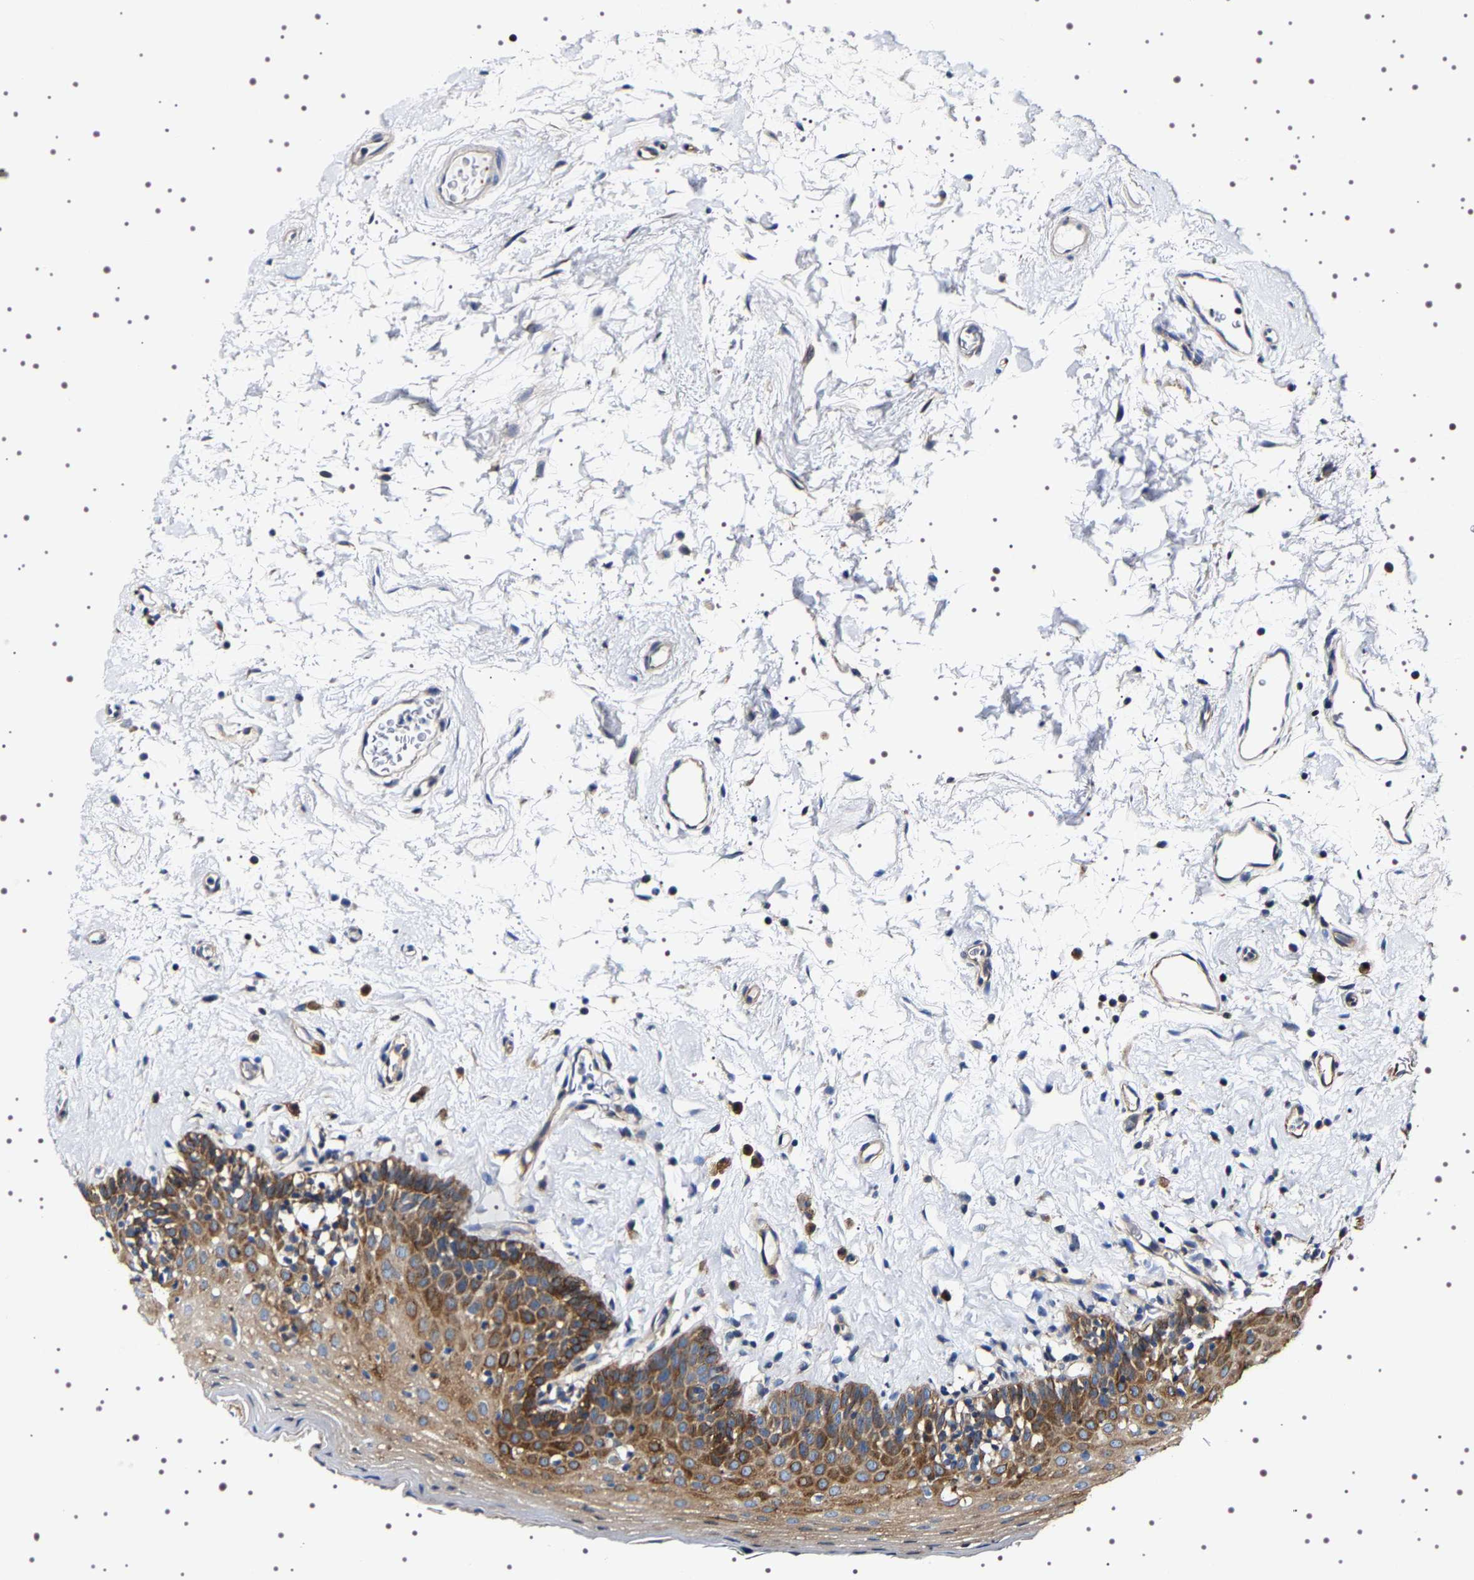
{"staining": {"intensity": "moderate", "quantity": ">75%", "location": "cytoplasmic/membranous"}, "tissue": "oral mucosa", "cell_type": "Squamous epithelial cells", "image_type": "normal", "snomed": [{"axis": "morphology", "description": "Normal tissue, NOS"}, {"axis": "topography", "description": "Oral tissue"}], "caption": "Immunohistochemistry (IHC) image of benign oral mucosa: oral mucosa stained using immunohistochemistry exhibits medium levels of moderate protein expression localized specifically in the cytoplasmic/membranous of squamous epithelial cells, appearing as a cytoplasmic/membranous brown color.", "gene": "SQLE", "patient": {"sex": "male", "age": 66}}